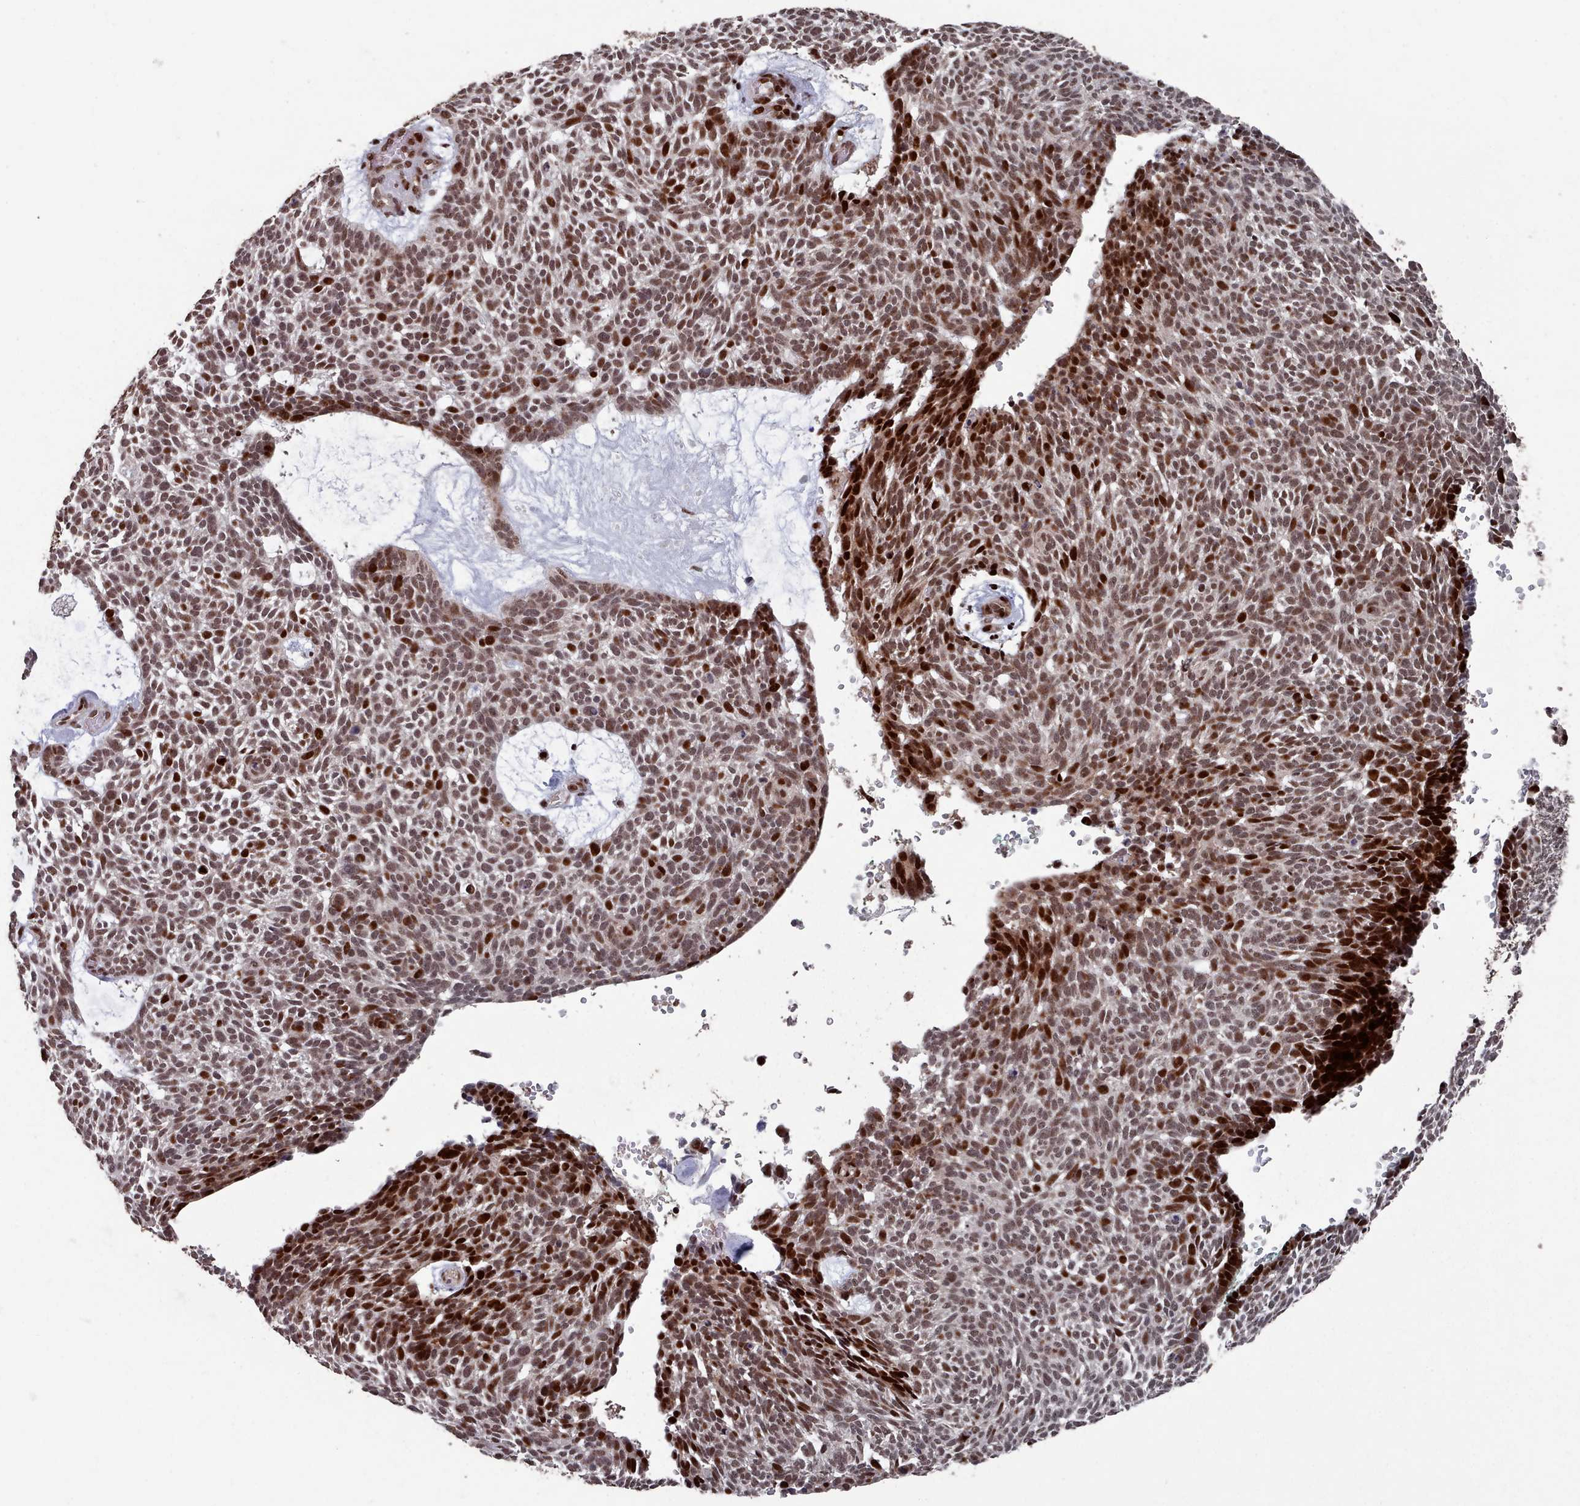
{"staining": {"intensity": "strong", "quantity": "25%-75%", "location": "nuclear"}, "tissue": "skin cancer", "cell_type": "Tumor cells", "image_type": "cancer", "snomed": [{"axis": "morphology", "description": "Basal cell carcinoma"}, {"axis": "topography", "description": "Skin"}], "caption": "Brown immunohistochemical staining in basal cell carcinoma (skin) shows strong nuclear positivity in approximately 25%-75% of tumor cells.", "gene": "PNRC2", "patient": {"sex": "male", "age": 61}}